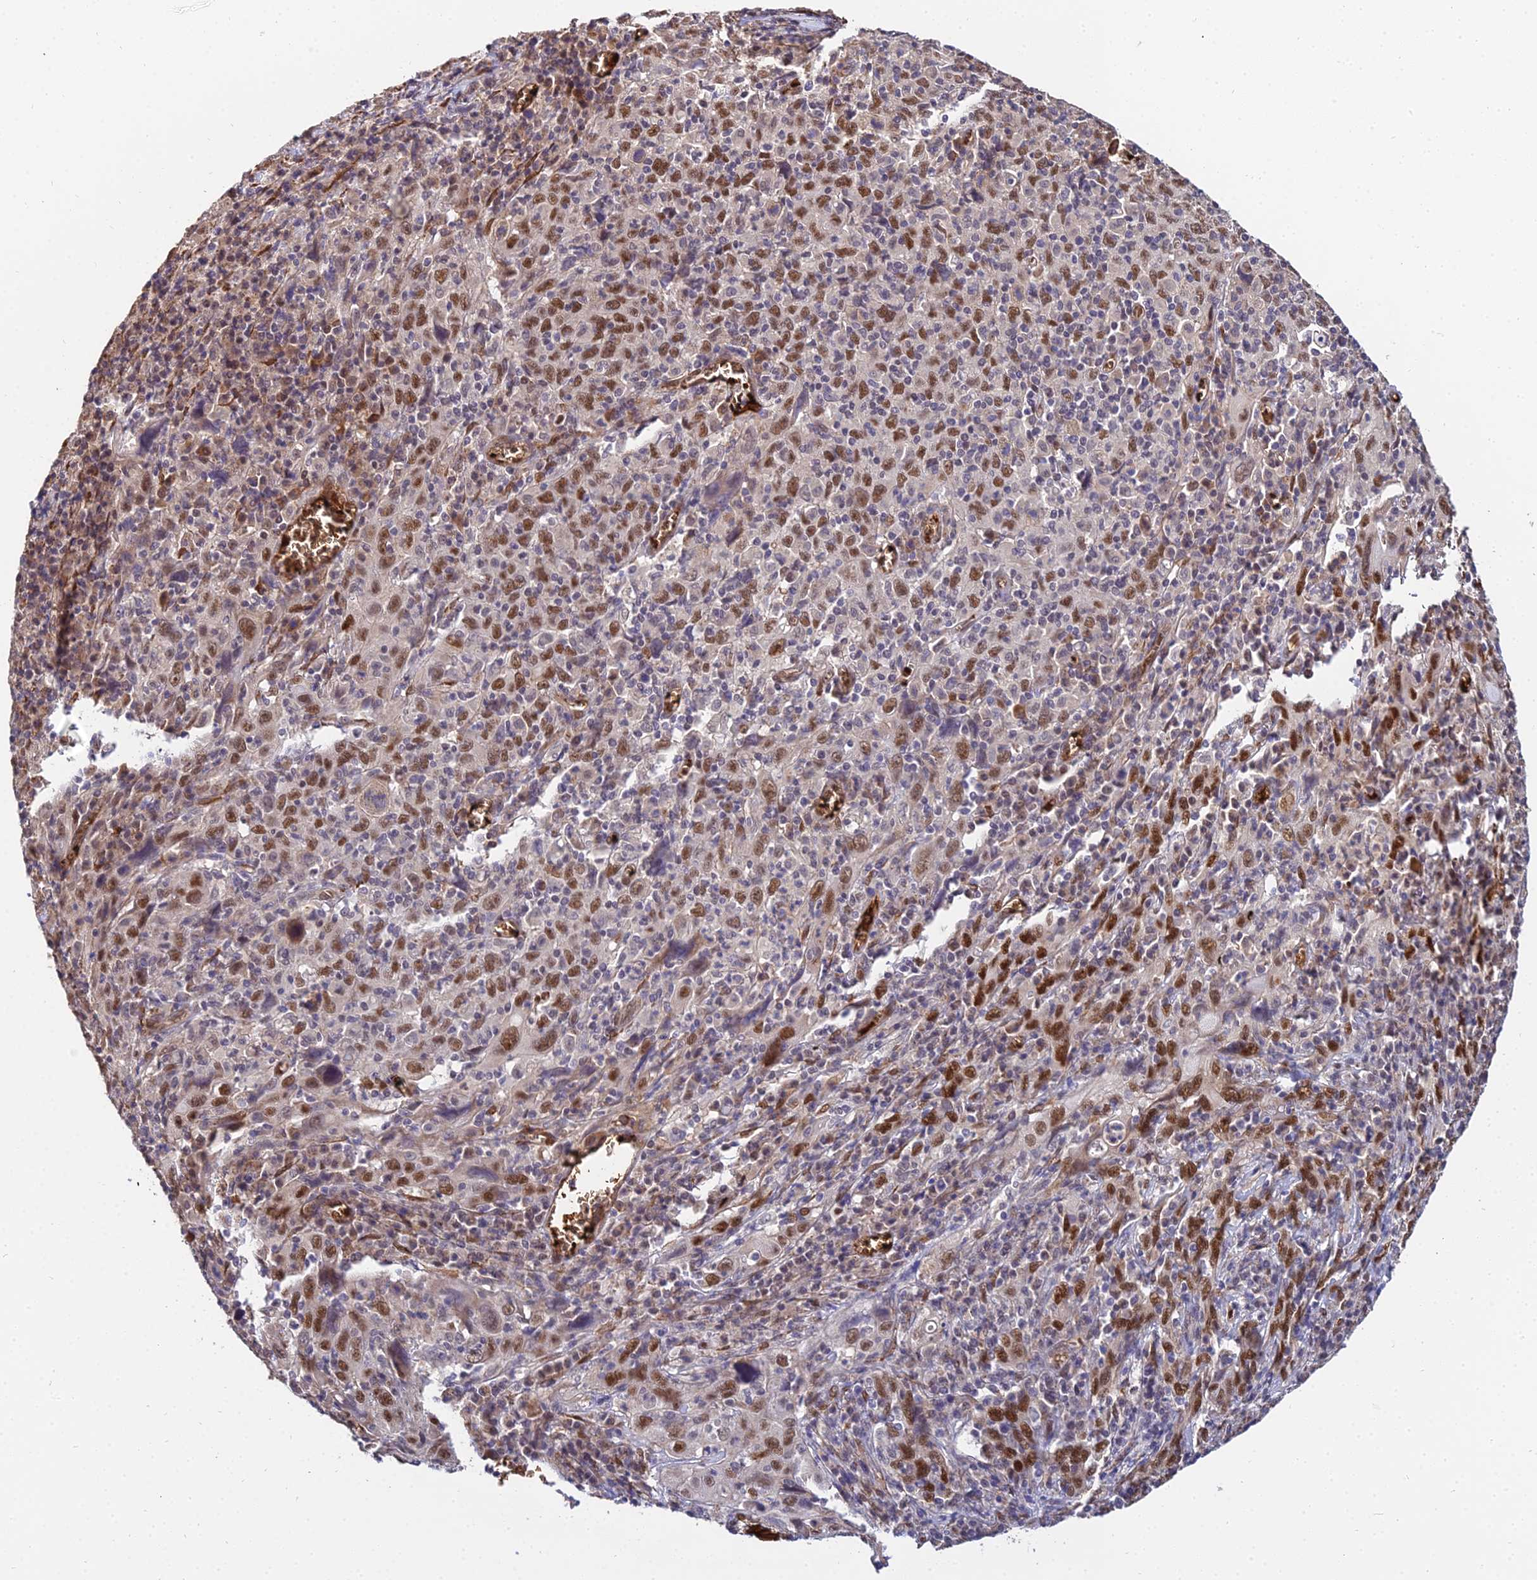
{"staining": {"intensity": "moderate", "quantity": ">75%", "location": "nuclear"}, "tissue": "cervical cancer", "cell_type": "Tumor cells", "image_type": "cancer", "snomed": [{"axis": "morphology", "description": "Squamous cell carcinoma, NOS"}, {"axis": "topography", "description": "Cervix"}], "caption": "Human cervical squamous cell carcinoma stained with a protein marker demonstrates moderate staining in tumor cells.", "gene": "BCL9", "patient": {"sex": "female", "age": 46}}